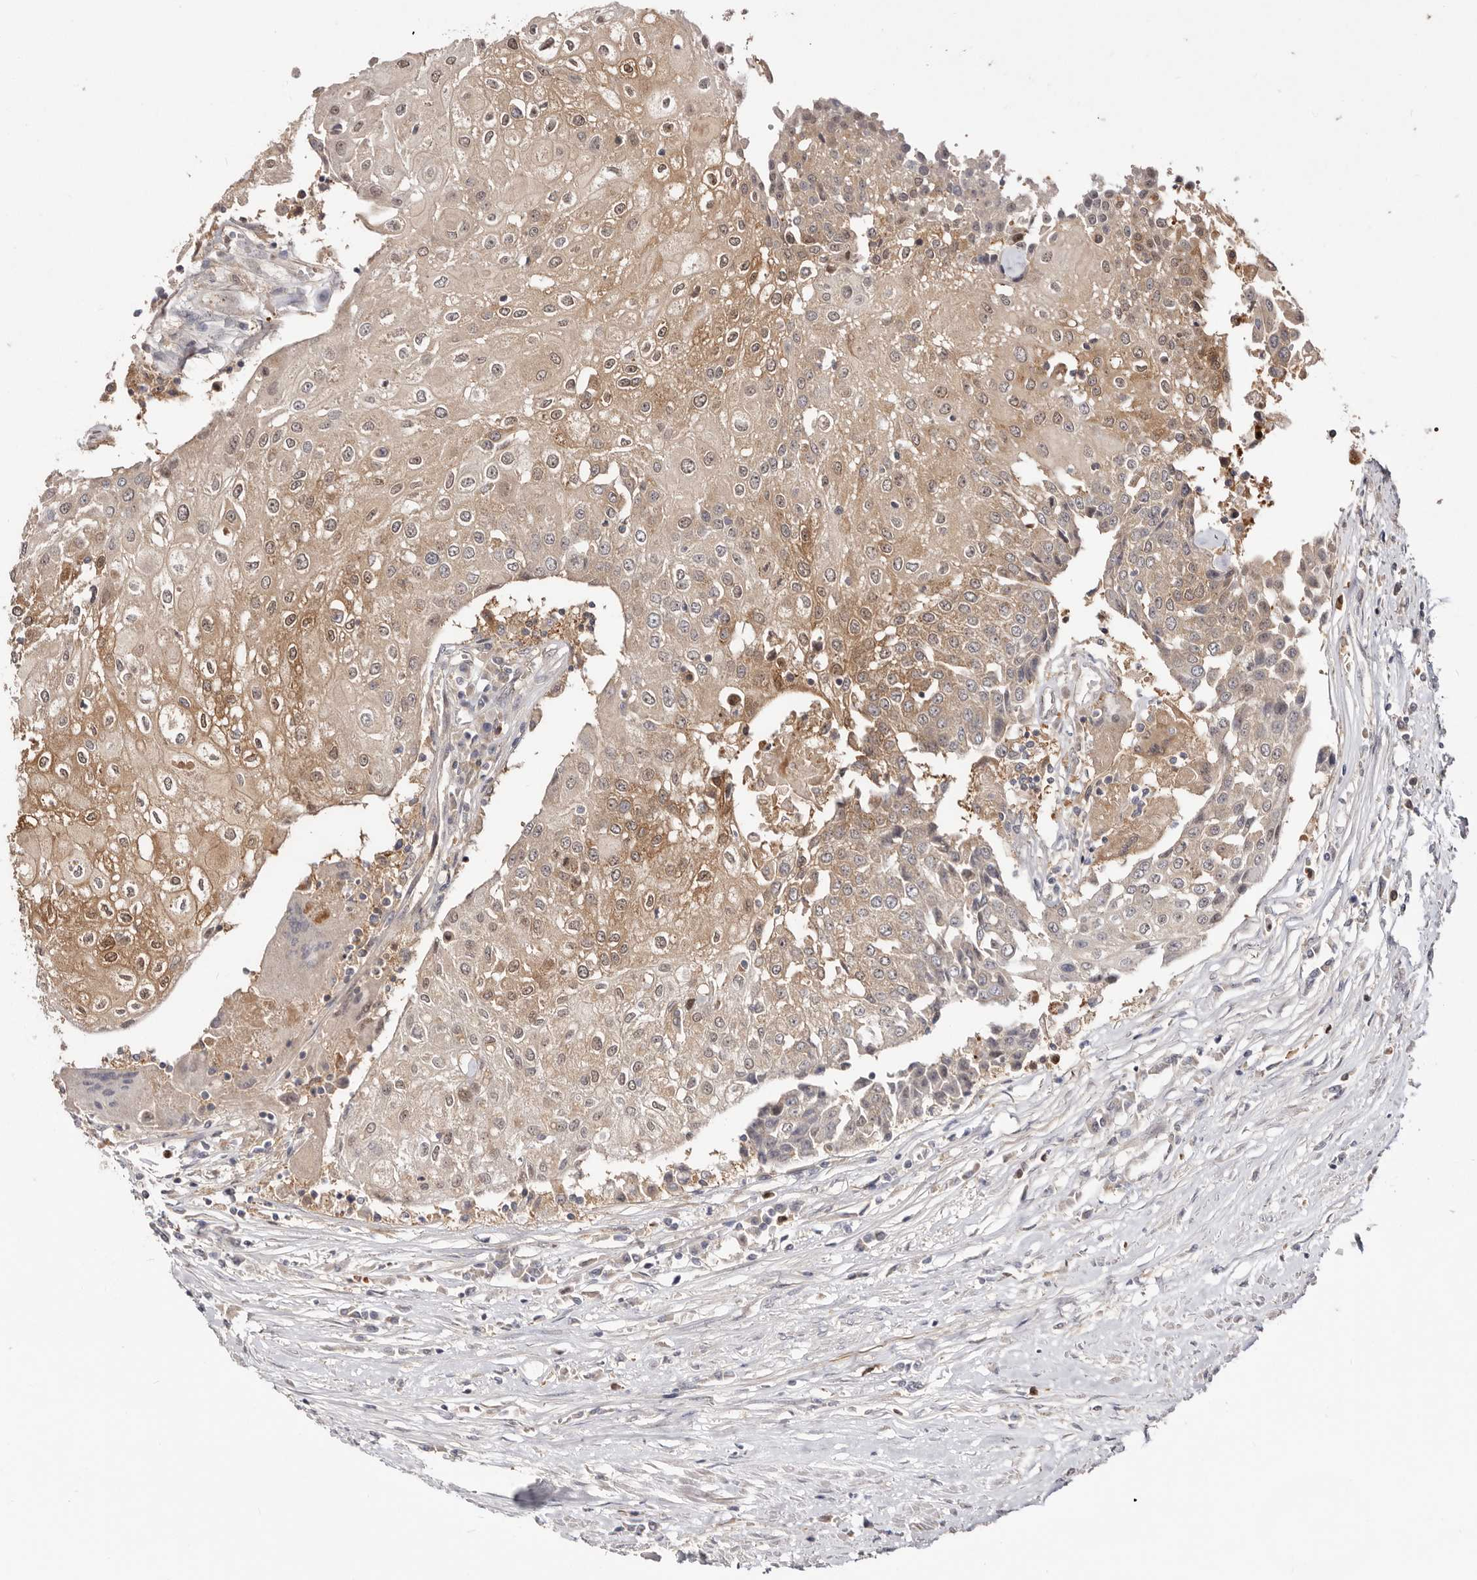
{"staining": {"intensity": "moderate", "quantity": ">75%", "location": "cytoplasmic/membranous,nuclear"}, "tissue": "urothelial cancer", "cell_type": "Tumor cells", "image_type": "cancer", "snomed": [{"axis": "morphology", "description": "Urothelial carcinoma, High grade"}, {"axis": "topography", "description": "Urinary bladder"}], "caption": "Human urothelial carcinoma (high-grade) stained with a protein marker shows moderate staining in tumor cells.", "gene": "TC2N", "patient": {"sex": "female", "age": 85}}